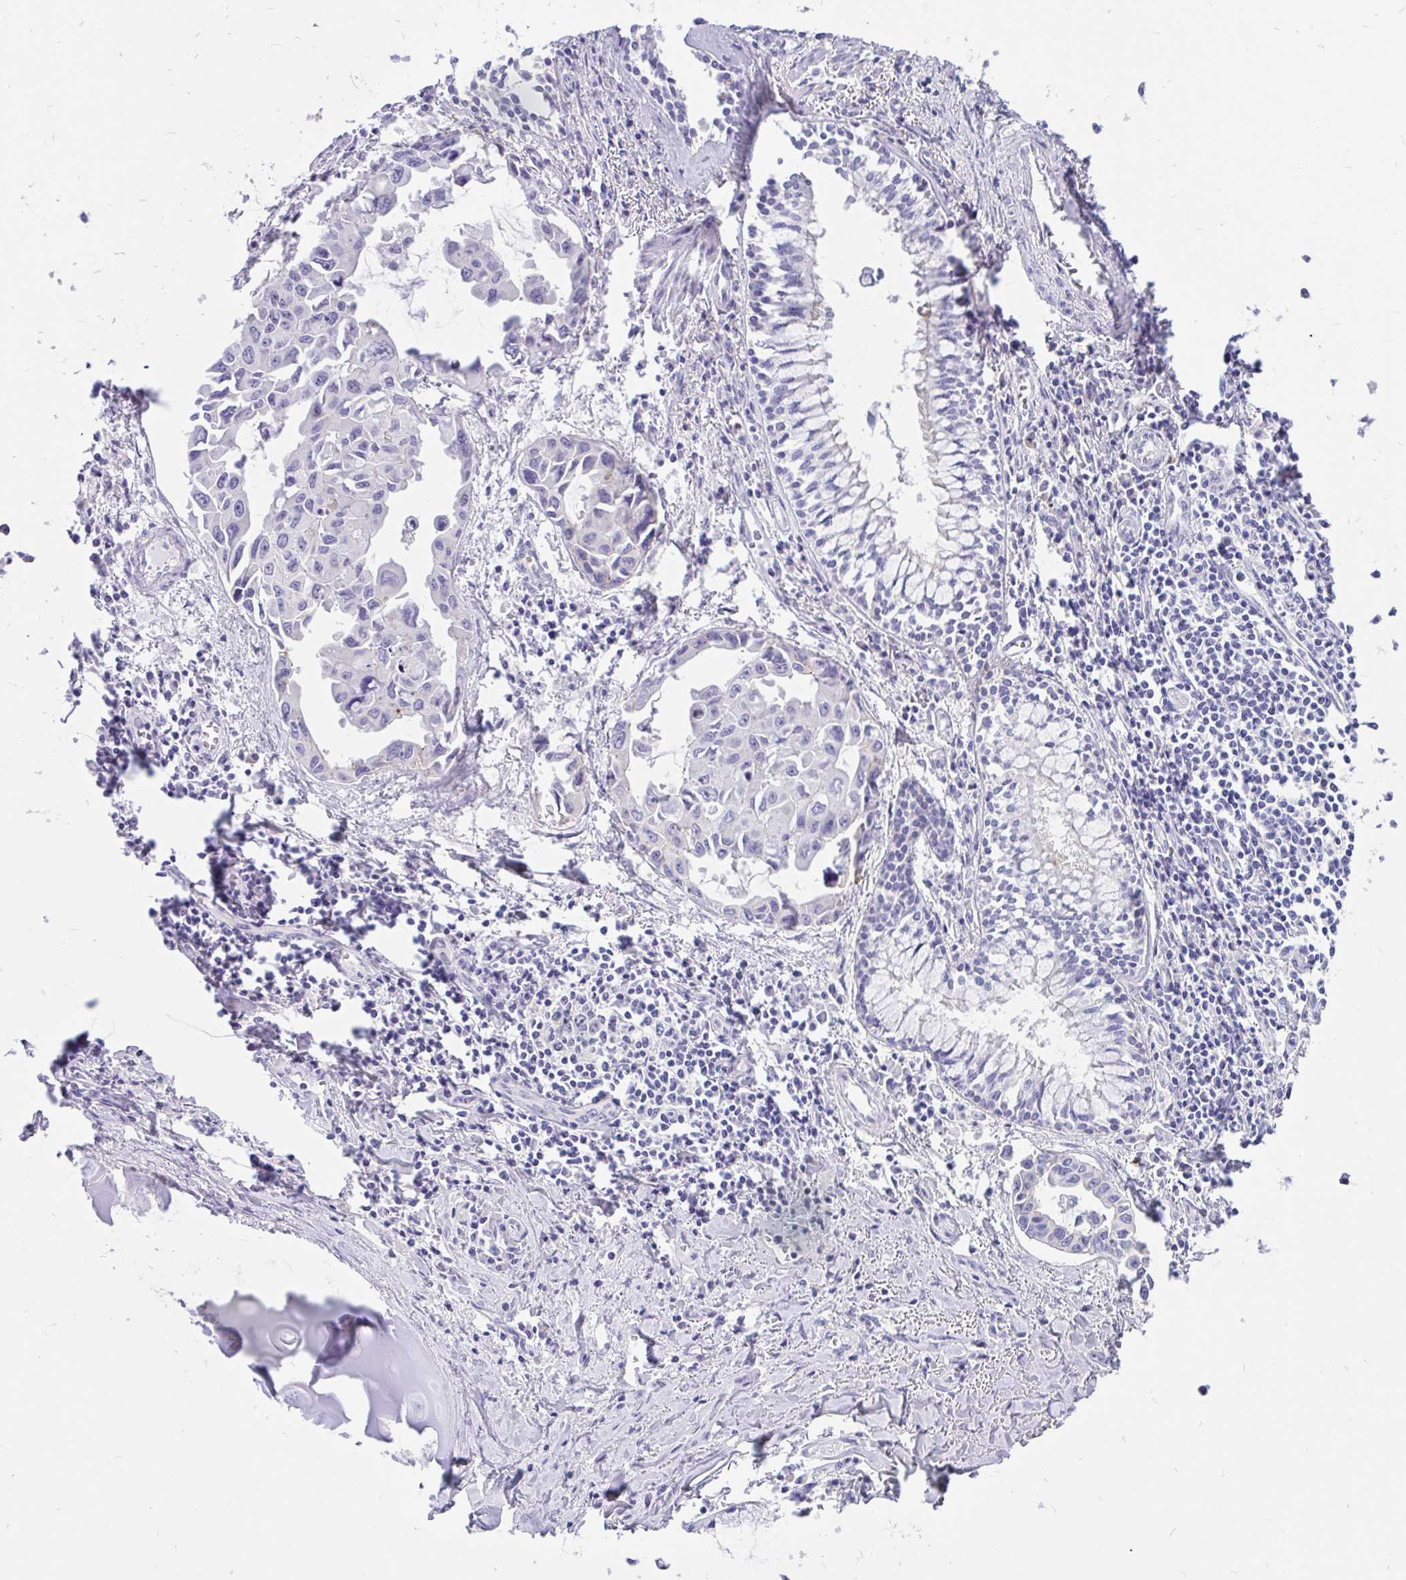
{"staining": {"intensity": "negative", "quantity": "none", "location": "none"}, "tissue": "lung cancer", "cell_type": "Tumor cells", "image_type": "cancer", "snomed": [{"axis": "morphology", "description": "Adenocarcinoma, NOS"}, {"axis": "topography", "description": "Lung"}], "caption": "Immunohistochemistry (IHC) image of lung adenocarcinoma stained for a protein (brown), which exhibits no expression in tumor cells.", "gene": "KIAA2013", "patient": {"sex": "male", "age": 64}}